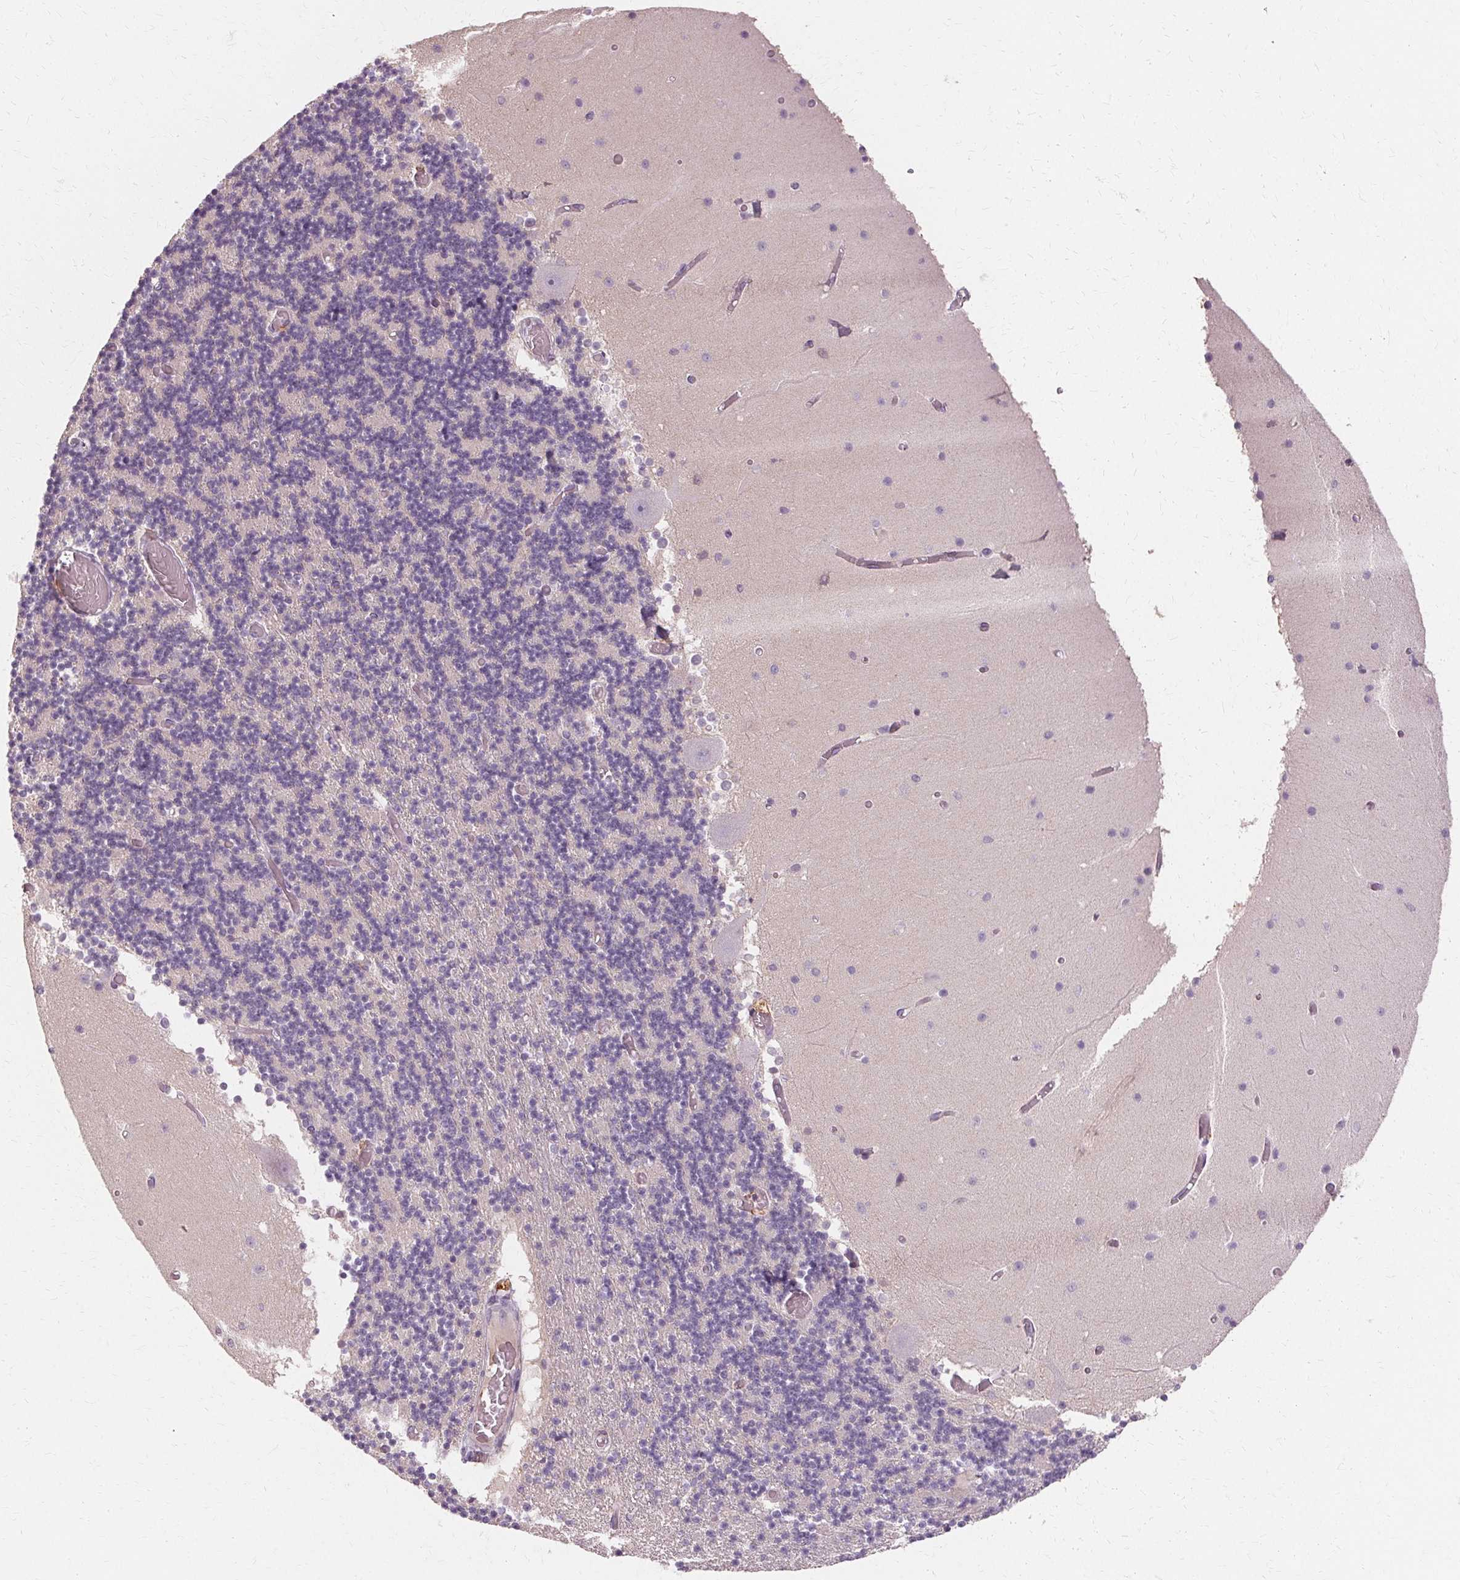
{"staining": {"intensity": "negative", "quantity": "none", "location": "none"}, "tissue": "cerebellum", "cell_type": "Cells in granular layer", "image_type": "normal", "snomed": [{"axis": "morphology", "description": "Normal tissue, NOS"}, {"axis": "topography", "description": "Cerebellum"}], "caption": "A high-resolution photomicrograph shows IHC staining of benign cerebellum, which displays no significant expression in cells in granular layer.", "gene": "IFNGR1", "patient": {"sex": "female", "age": 28}}